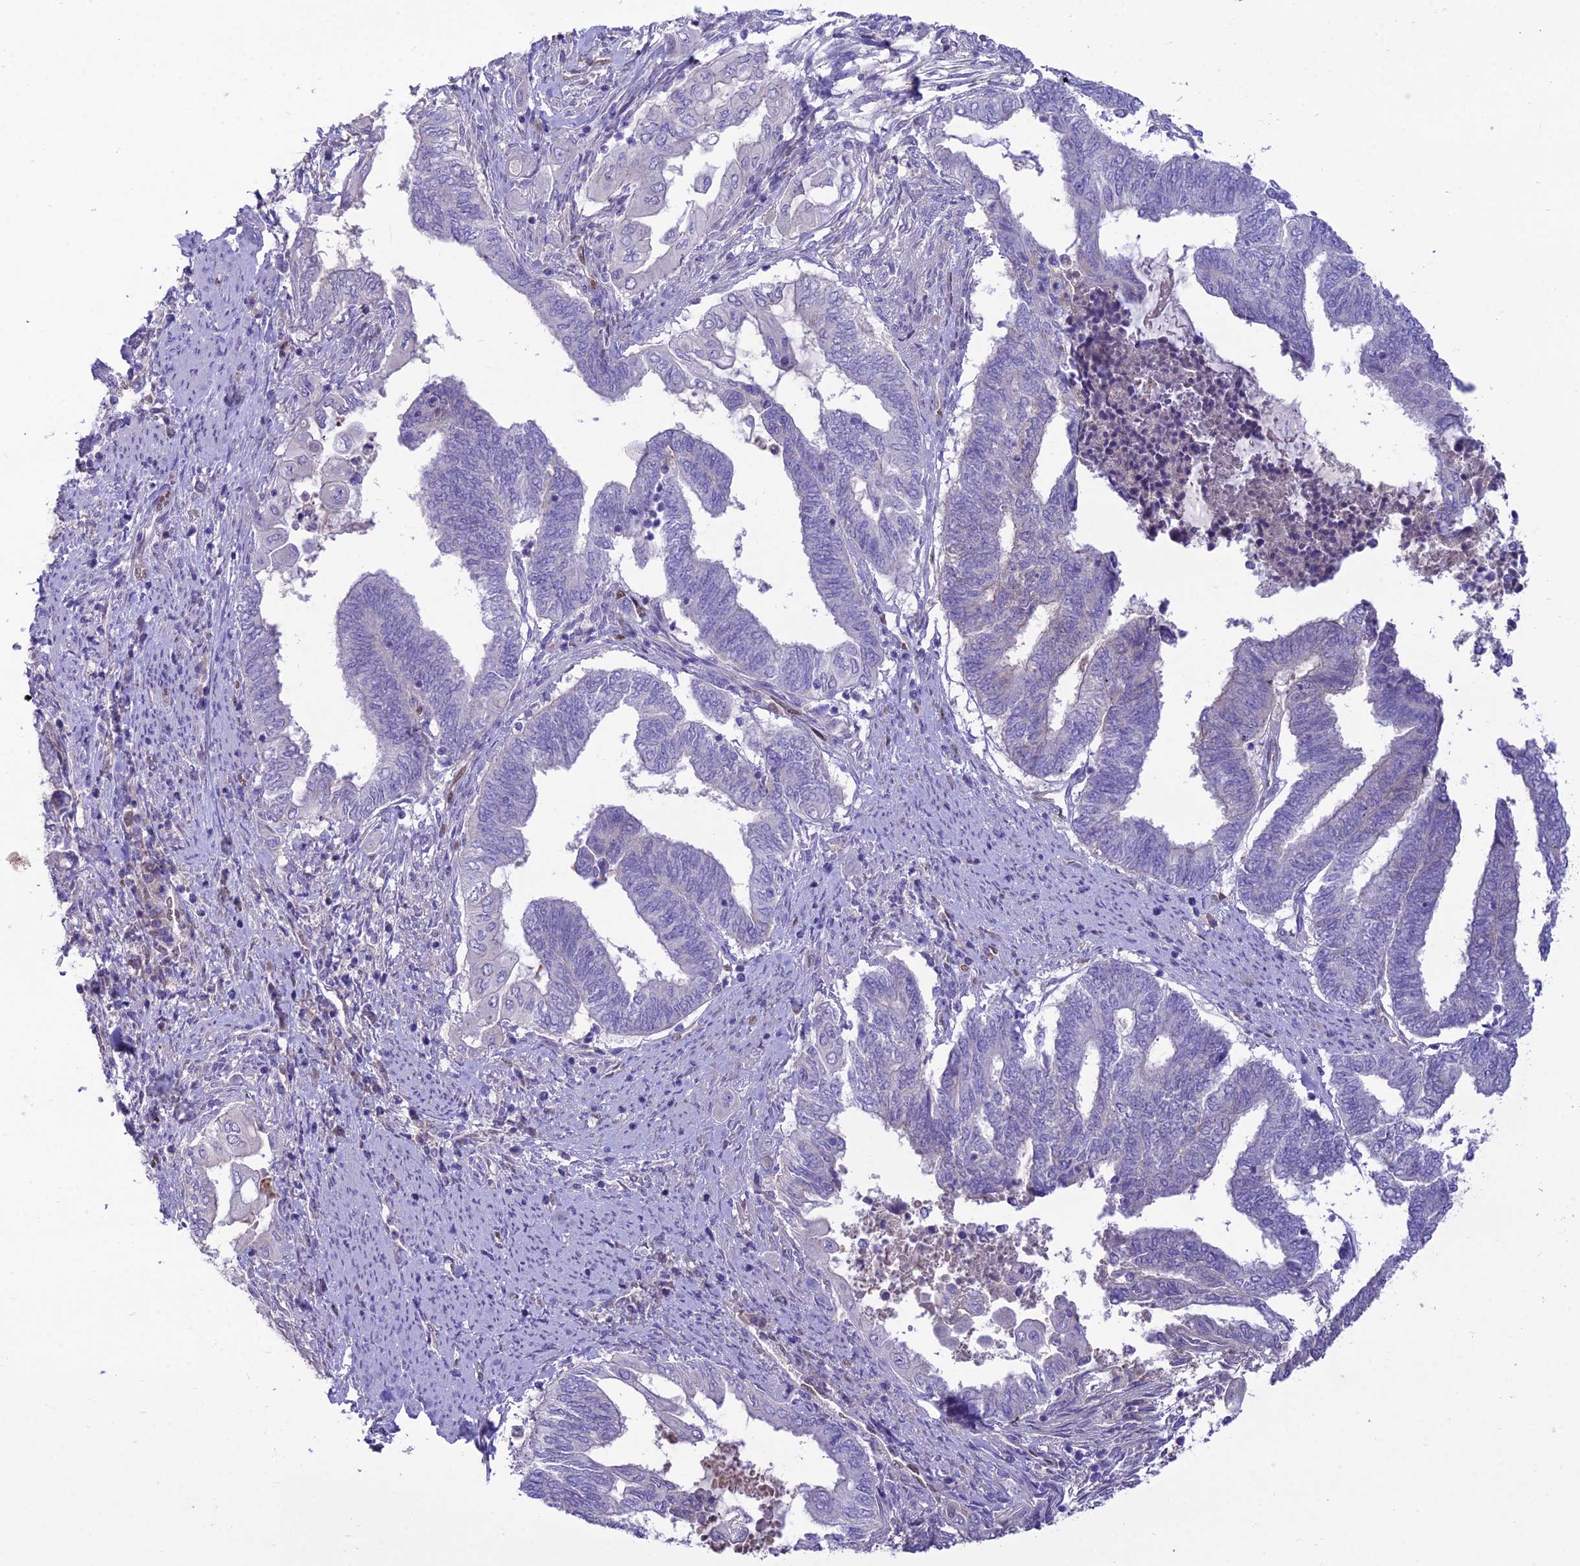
{"staining": {"intensity": "negative", "quantity": "none", "location": "none"}, "tissue": "endometrial cancer", "cell_type": "Tumor cells", "image_type": "cancer", "snomed": [{"axis": "morphology", "description": "Adenocarcinoma, NOS"}, {"axis": "topography", "description": "Uterus"}, {"axis": "topography", "description": "Endometrium"}], "caption": "IHC of human endometrial cancer displays no positivity in tumor cells.", "gene": "NOVA2", "patient": {"sex": "female", "age": 70}}